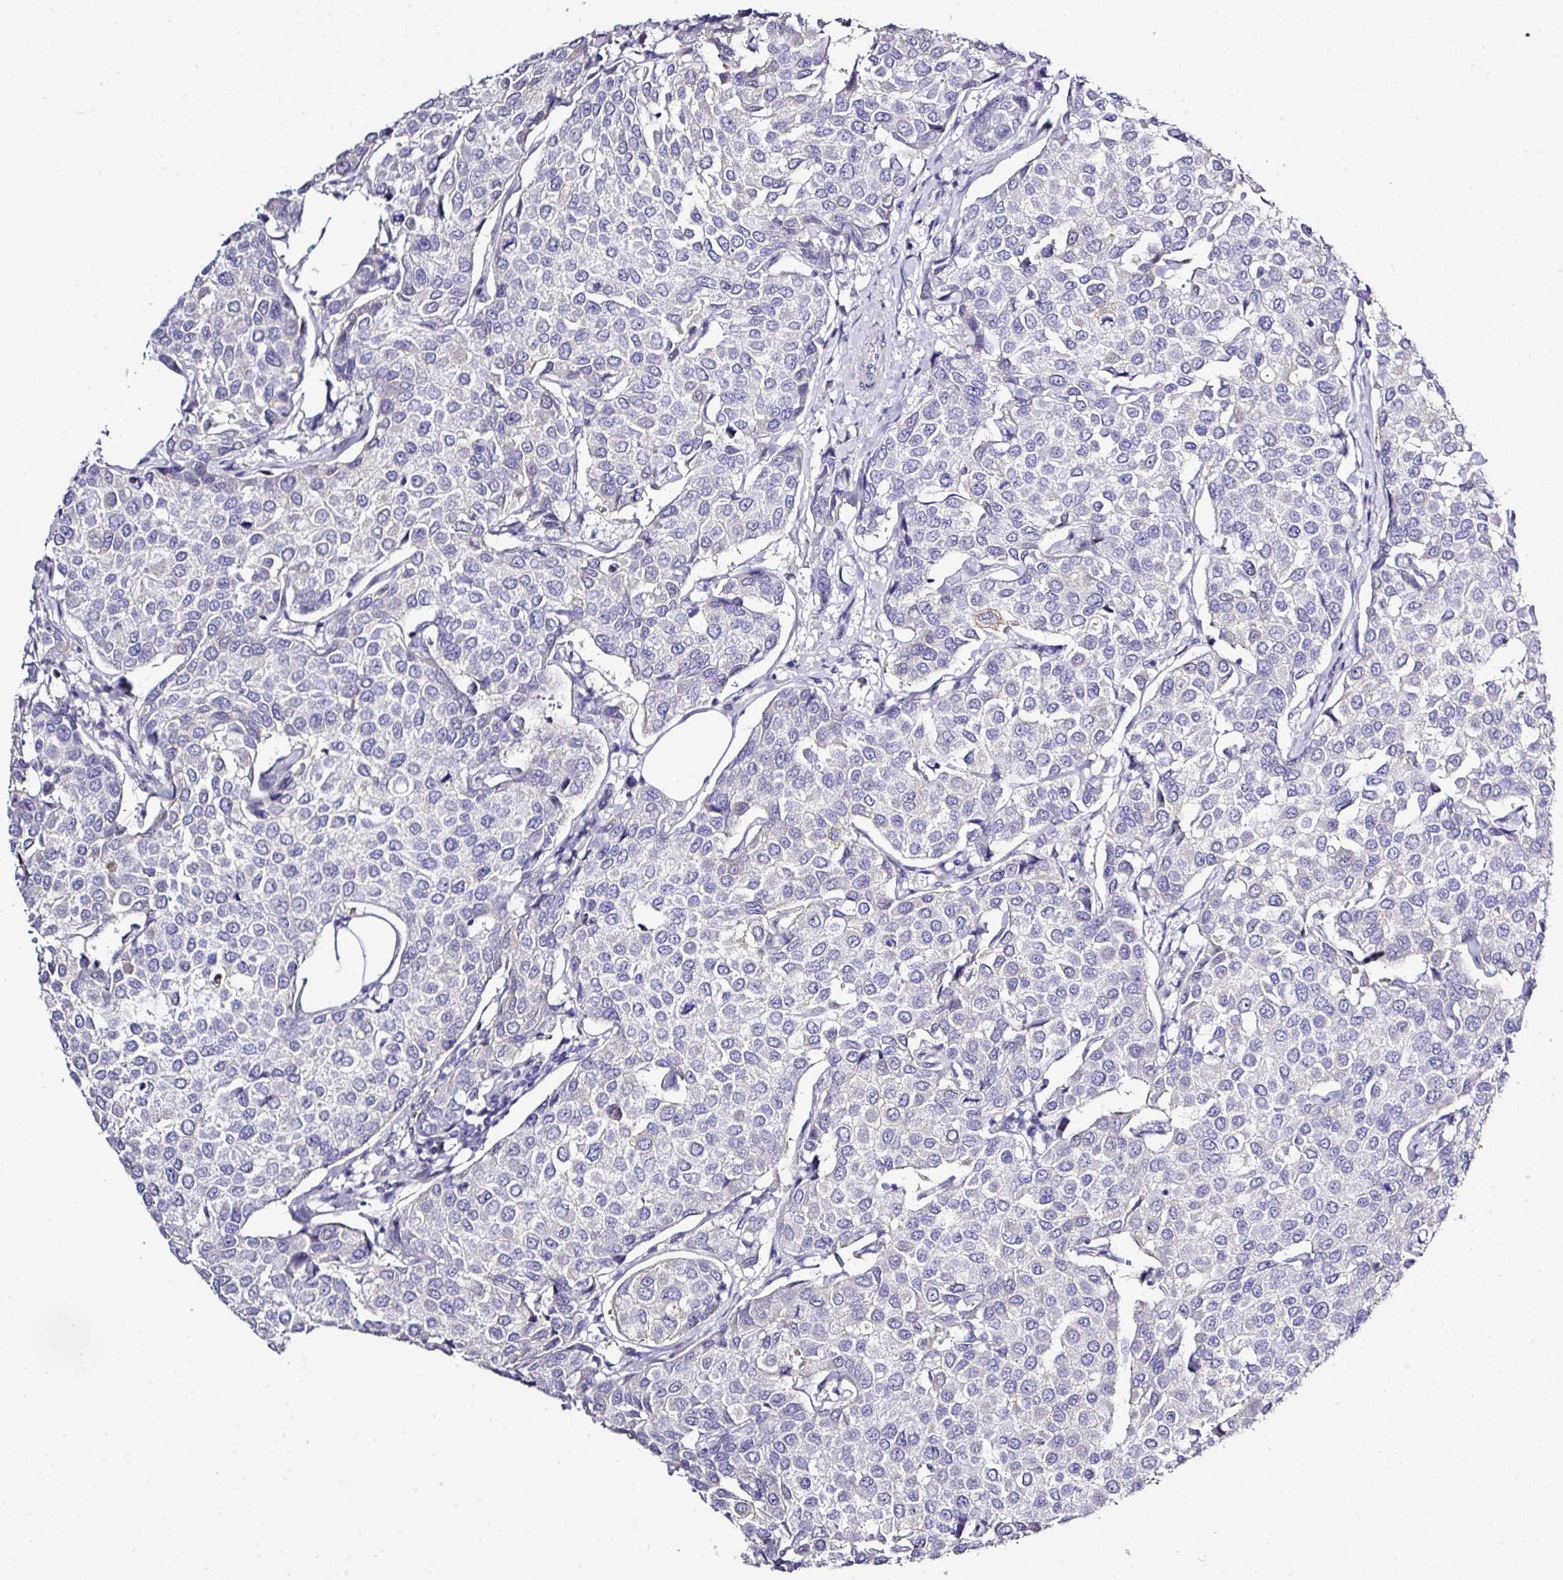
{"staining": {"intensity": "negative", "quantity": "none", "location": "none"}, "tissue": "breast cancer", "cell_type": "Tumor cells", "image_type": "cancer", "snomed": [{"axis": "morphology", "description": "Duct carcinoma"}, {"axis": "topography", "description": "Breast"}], "caption": "Tumor cells show no significant expression in infiltrating ductal carcinoma (breast).", "gene": "BCL11A", "patient": {"sex": "female", "age": 55}}